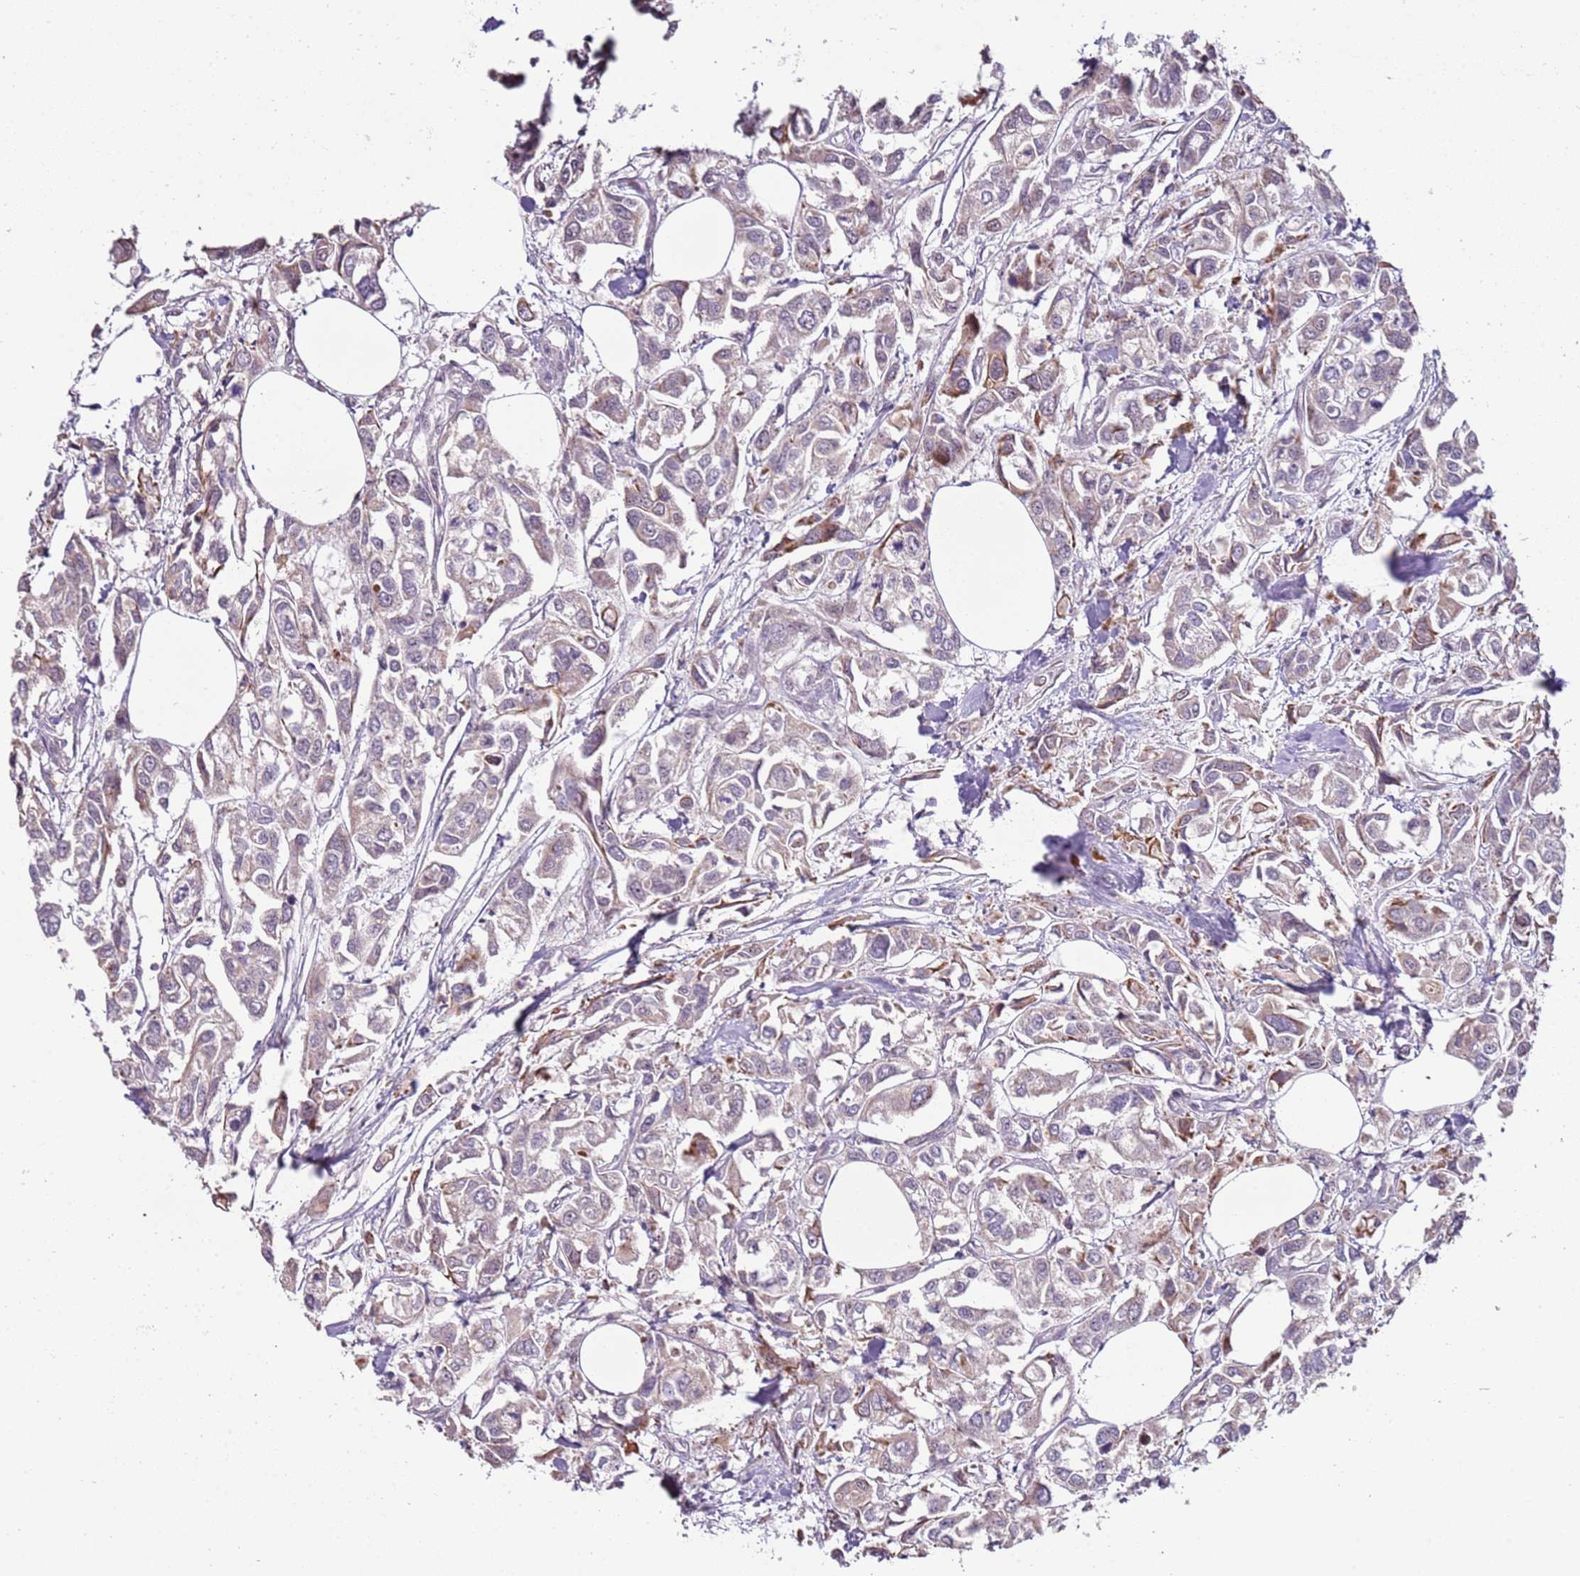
{"staining": {"intensity": "weak", "quantity": "<25%", "location": "cytoplasmic/membranous"}, "tissue": "urothelial cancer", "cell_type": "Tumor cells", "image_type": "cancer", "snomed": [{"axis": "morphology", "description": "Urothelial carcinoma, High grade"}, {"axis": "topography", "description": "Urinary bladder"}], "caption": "Immunohistochemical staining of human urothelial carcinoma (high-grade) displays no significant positivity in tumor cells.", "gene": "UCMA", "patient": {"sex": "male", "age": 67}}